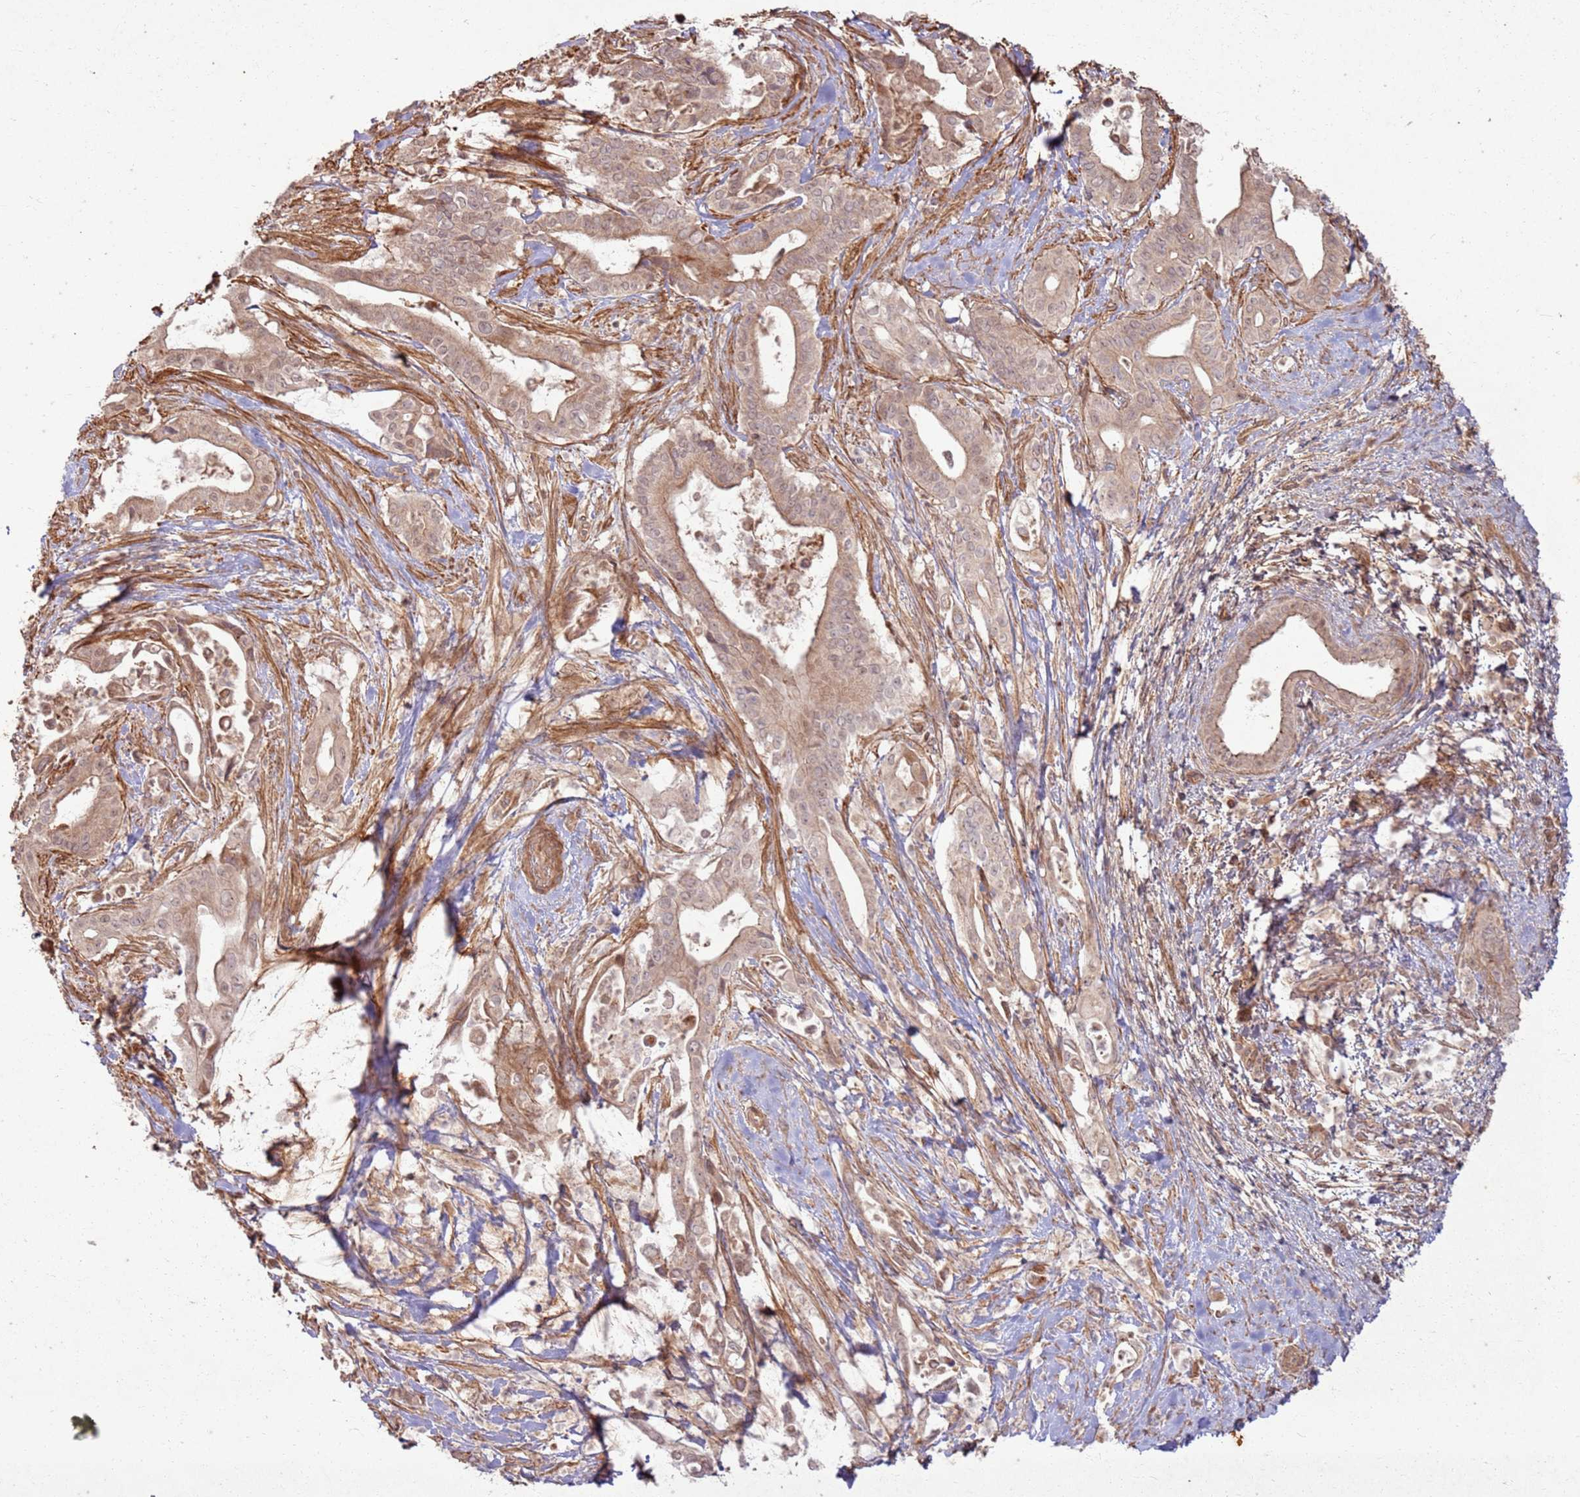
{"staining": {"intensity": "weak", "quantity": ">75%", "location": "cytoplasmic/membranous,nuclear"}, "tissue": "pancreatic cancer", "cell_type": "Tumor cells", "image_type": "cancer", "snomed": [{"axis": "morphology", "description": "Adenocarcinoma, NOS"}, {"axis": "topography", "description": "Pancreas"}], "caption": "The image exhibits staining of adenocarcinoma (pancreatic), revealing weak cytoplasmic/membranous and nuclear protein positivity (brown color) within tumor cells.", "gene": "ZNF623", "patient": {"sex": "female", "age": 77}}